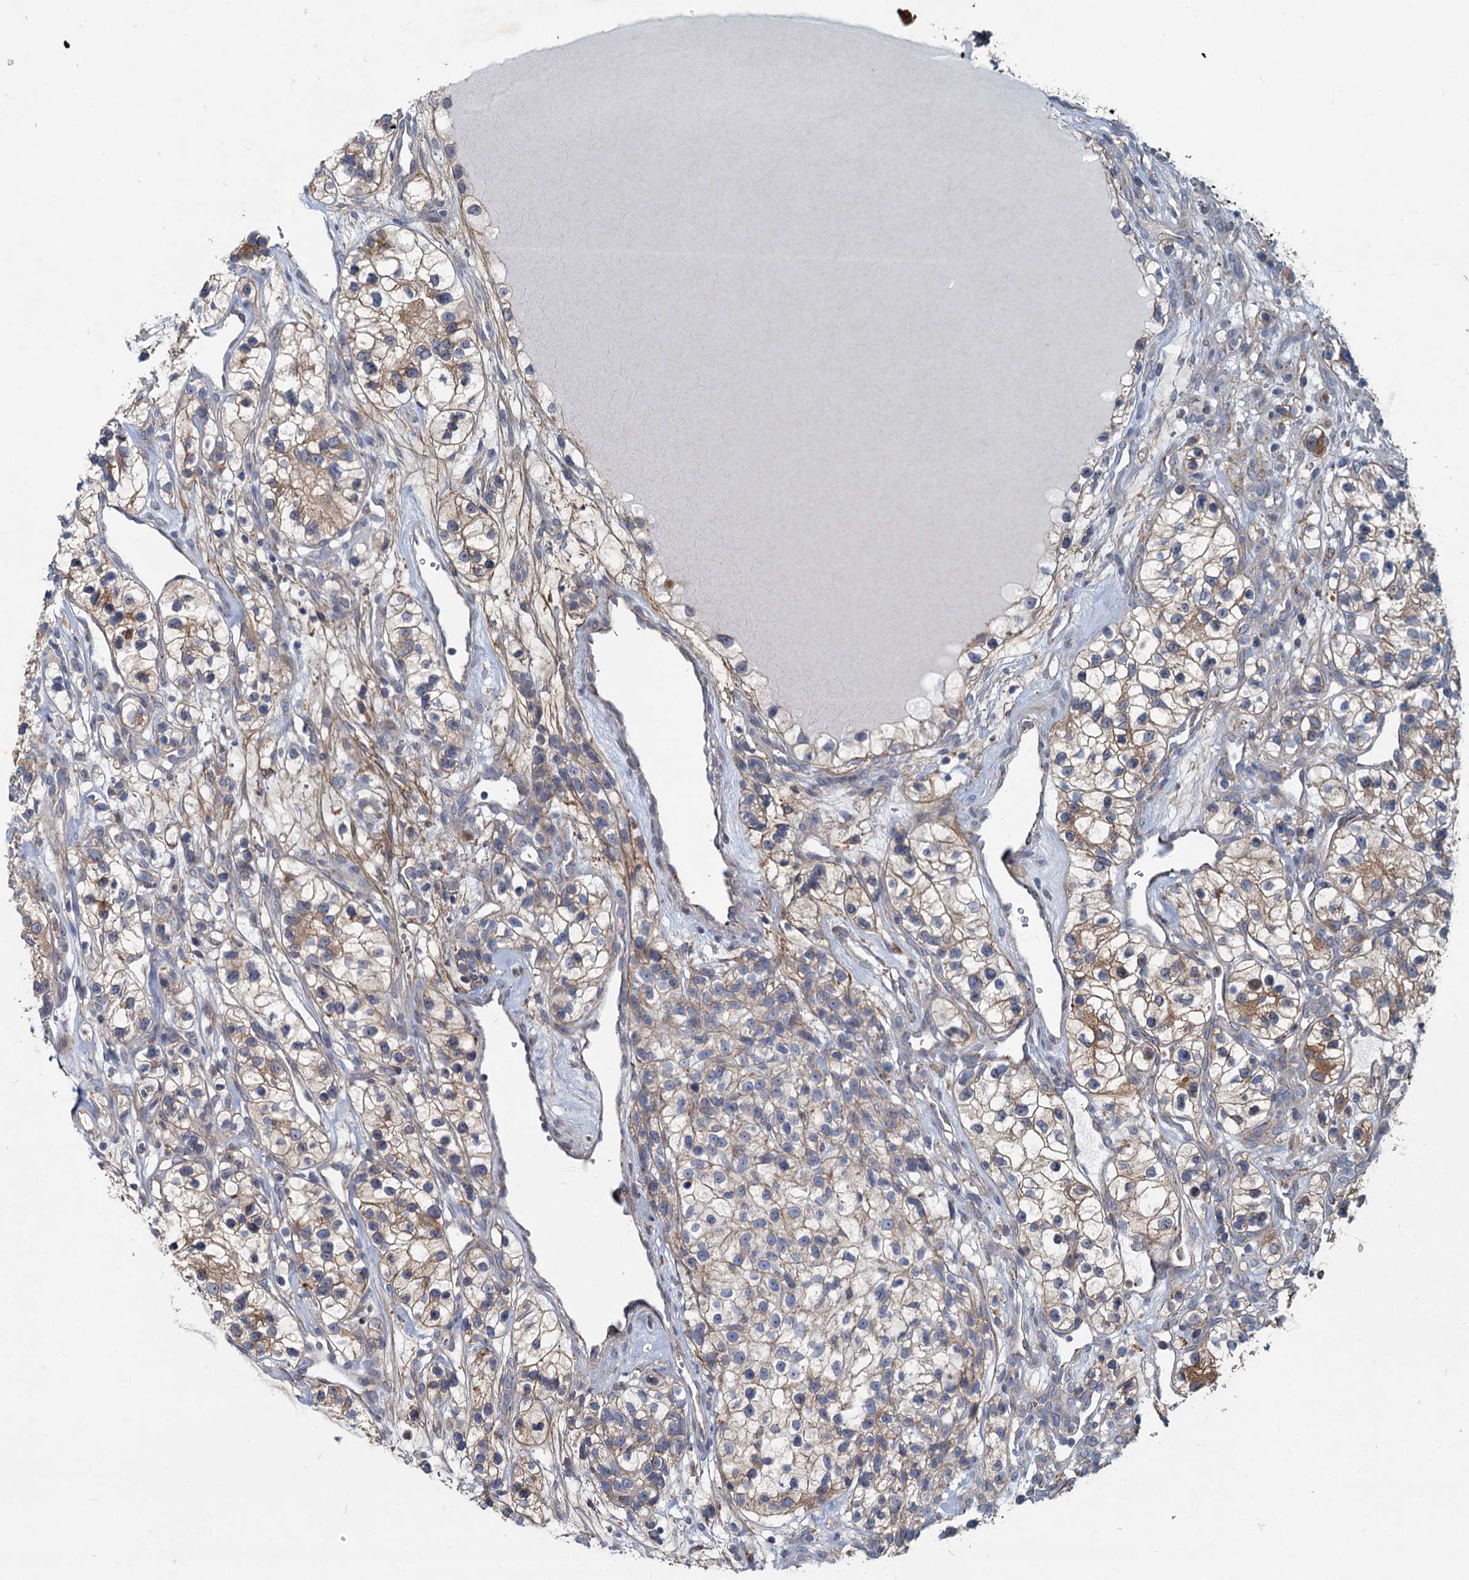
{"staining": {"intensity": "weak", "quantity": "25%-75%", "location": "cytoplasmic/membranous"}, "tissue": "renal cancer", "cell_type": "Tumor cells", "image_type": "cancer", "snomed": [{"axis": "morphology", "description": "Adenocarcinoma, NOS"}, {"axis": "topography", "description": "Kidney"}], "caption": "Immunohistochemistry micrograph of neoplastic tissue: human adenocarcinoma (renal) stained using immunohistochemistry reveals low levels of weak protein expression localized specifically in the cytoplasmic/membranous of tumor cells, appearing as a cytoplasmic/membranous brown color.", "gene": "ADCY2", "patient": {"sex": "female", "age": 57}}